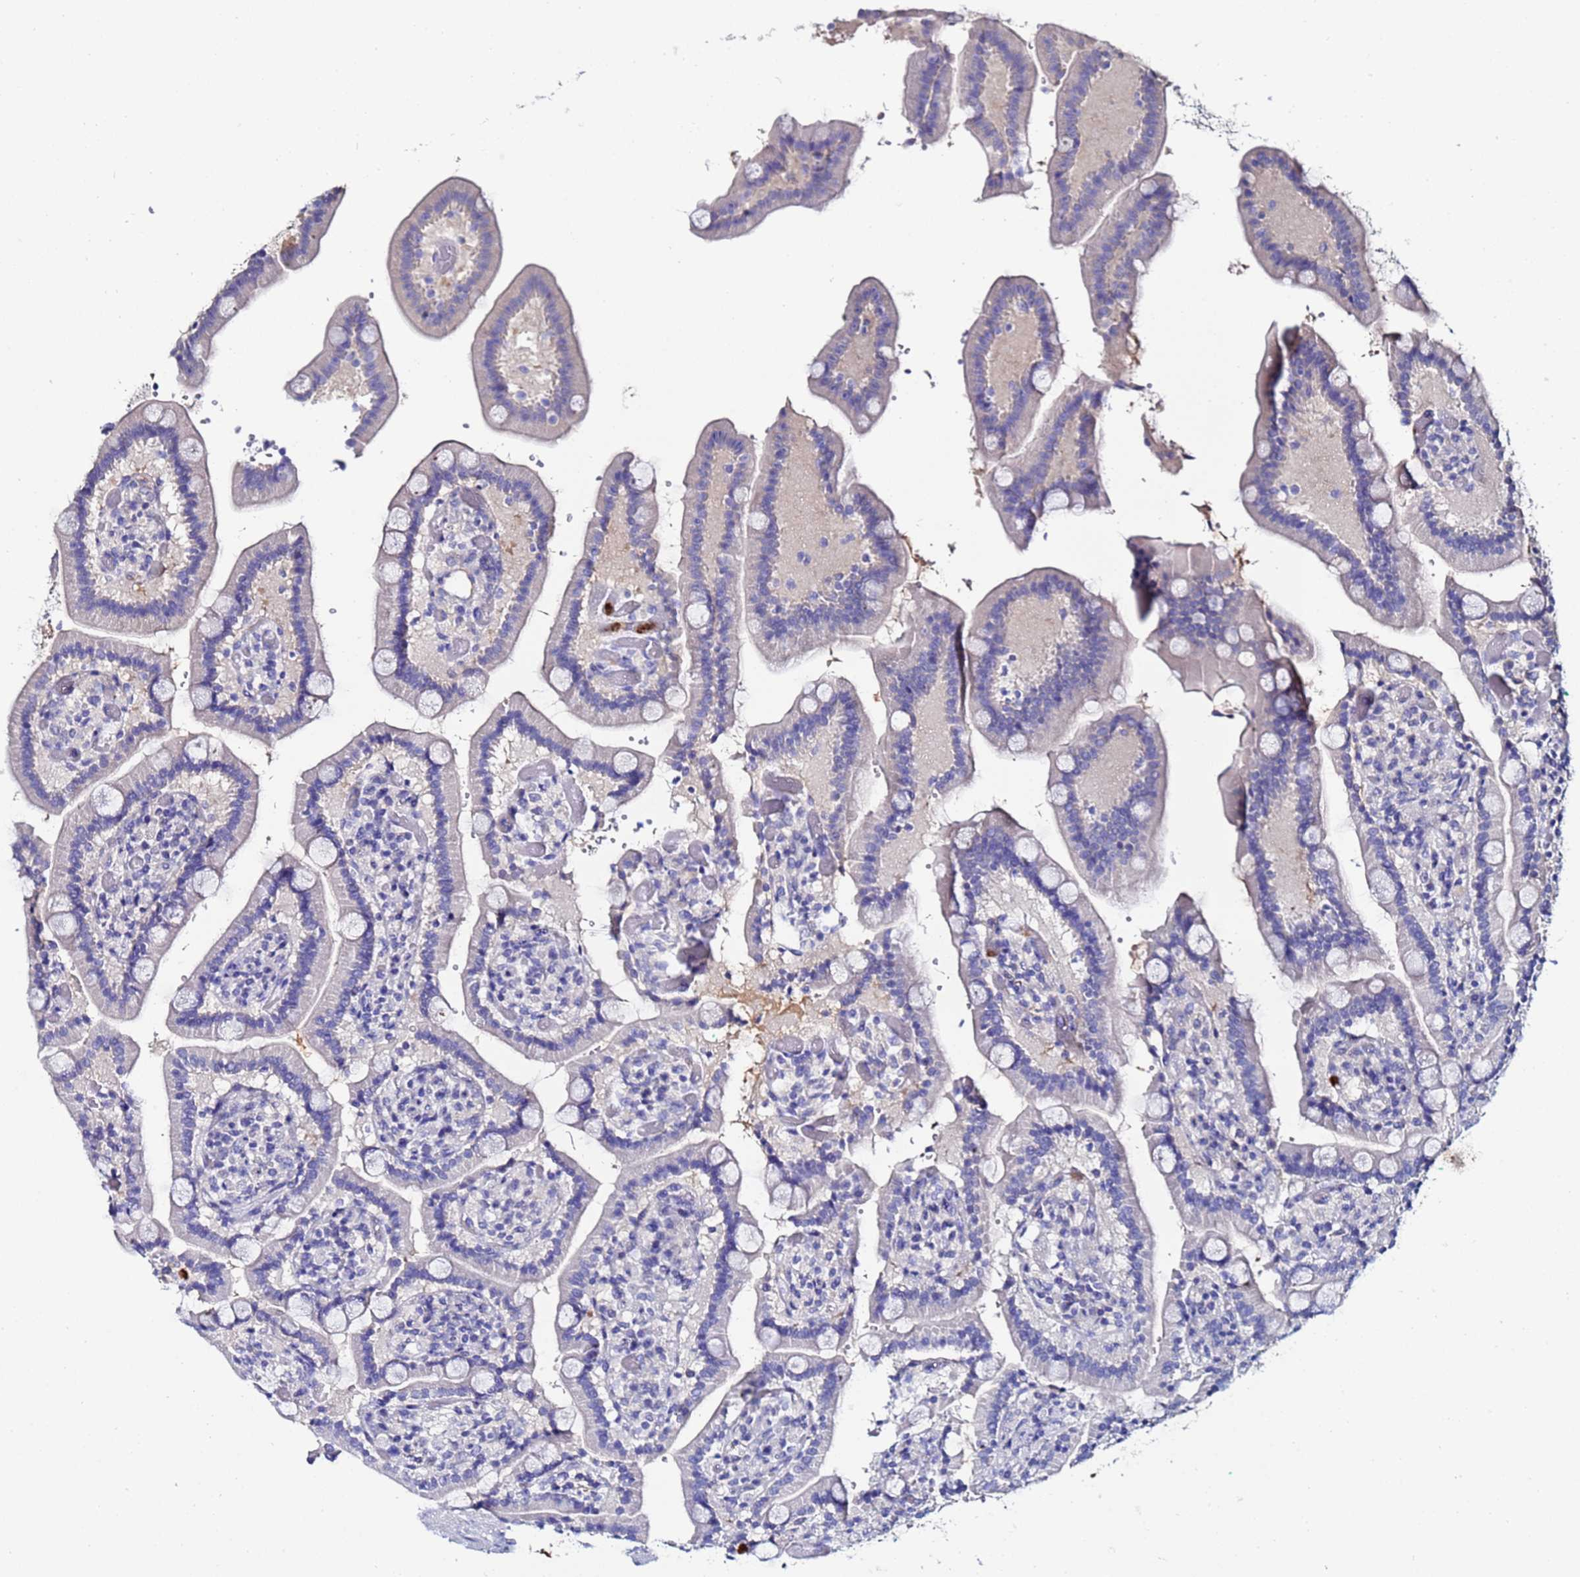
{"staining": {"intensity": "negative", "quantity": "none", "location": "none"}, "tissue": "duodenum", "cell_type": "Glandular cells", "image_type": "normal", "snomed": [{"axis": "morphology", "description": "Normal tissue, NOS"}, {"axis": "topography", "description": "Duodenum"}], "caption": "Immunohistochemistry of benign human duodenum exhibits no staining in glandular cells.", "gene": "TUBAL3", "patient": {"sex": "female", "age": 62}}